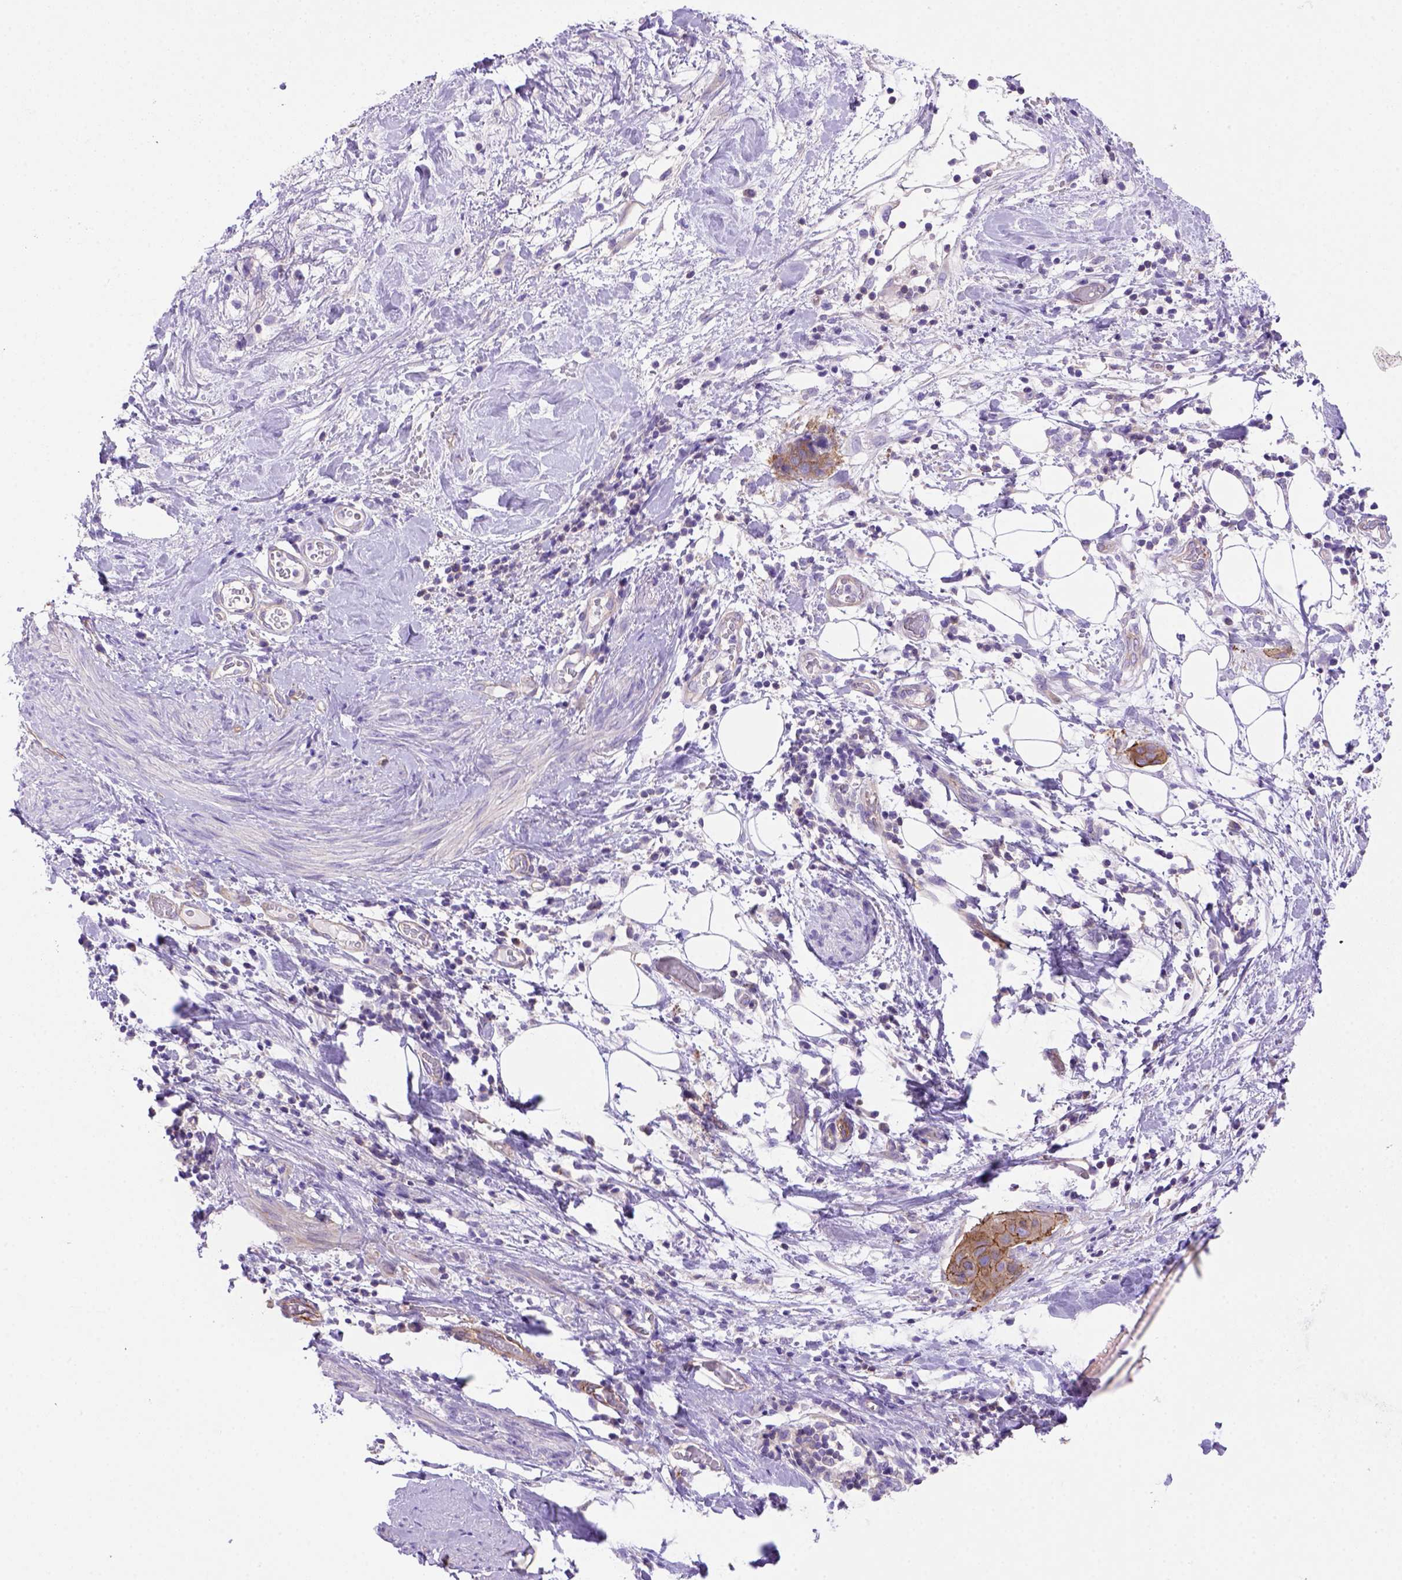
{"staining": {"intensity": "strong", "quantity": "<25%", "location": "cytoplasmic/membranous"}, "tissue": "cervical cancer", "cell_type": "Tumor cells", "image_type": "cancer", "snomed": [{"axis": "morphology", "description": "Squamous cell carcinoma, NOS"}, {"axis": "topography", "description": "Cervix"}], "caption": "High-magnification brightfield microscopy of squamous cell carcinoma (cervical) stained with DAB (brown) and counterstained with hematoxylin (blue). tumor cells exhibit strong cytoplasmic/membranous expression is identified in about<25% of cells. (DAB (3,3'-diaminobenzidine) IHC with brightfield microscopy, high magnification).", "gene": "PEX12", "patient": {"sex": "female", "age": 39}}